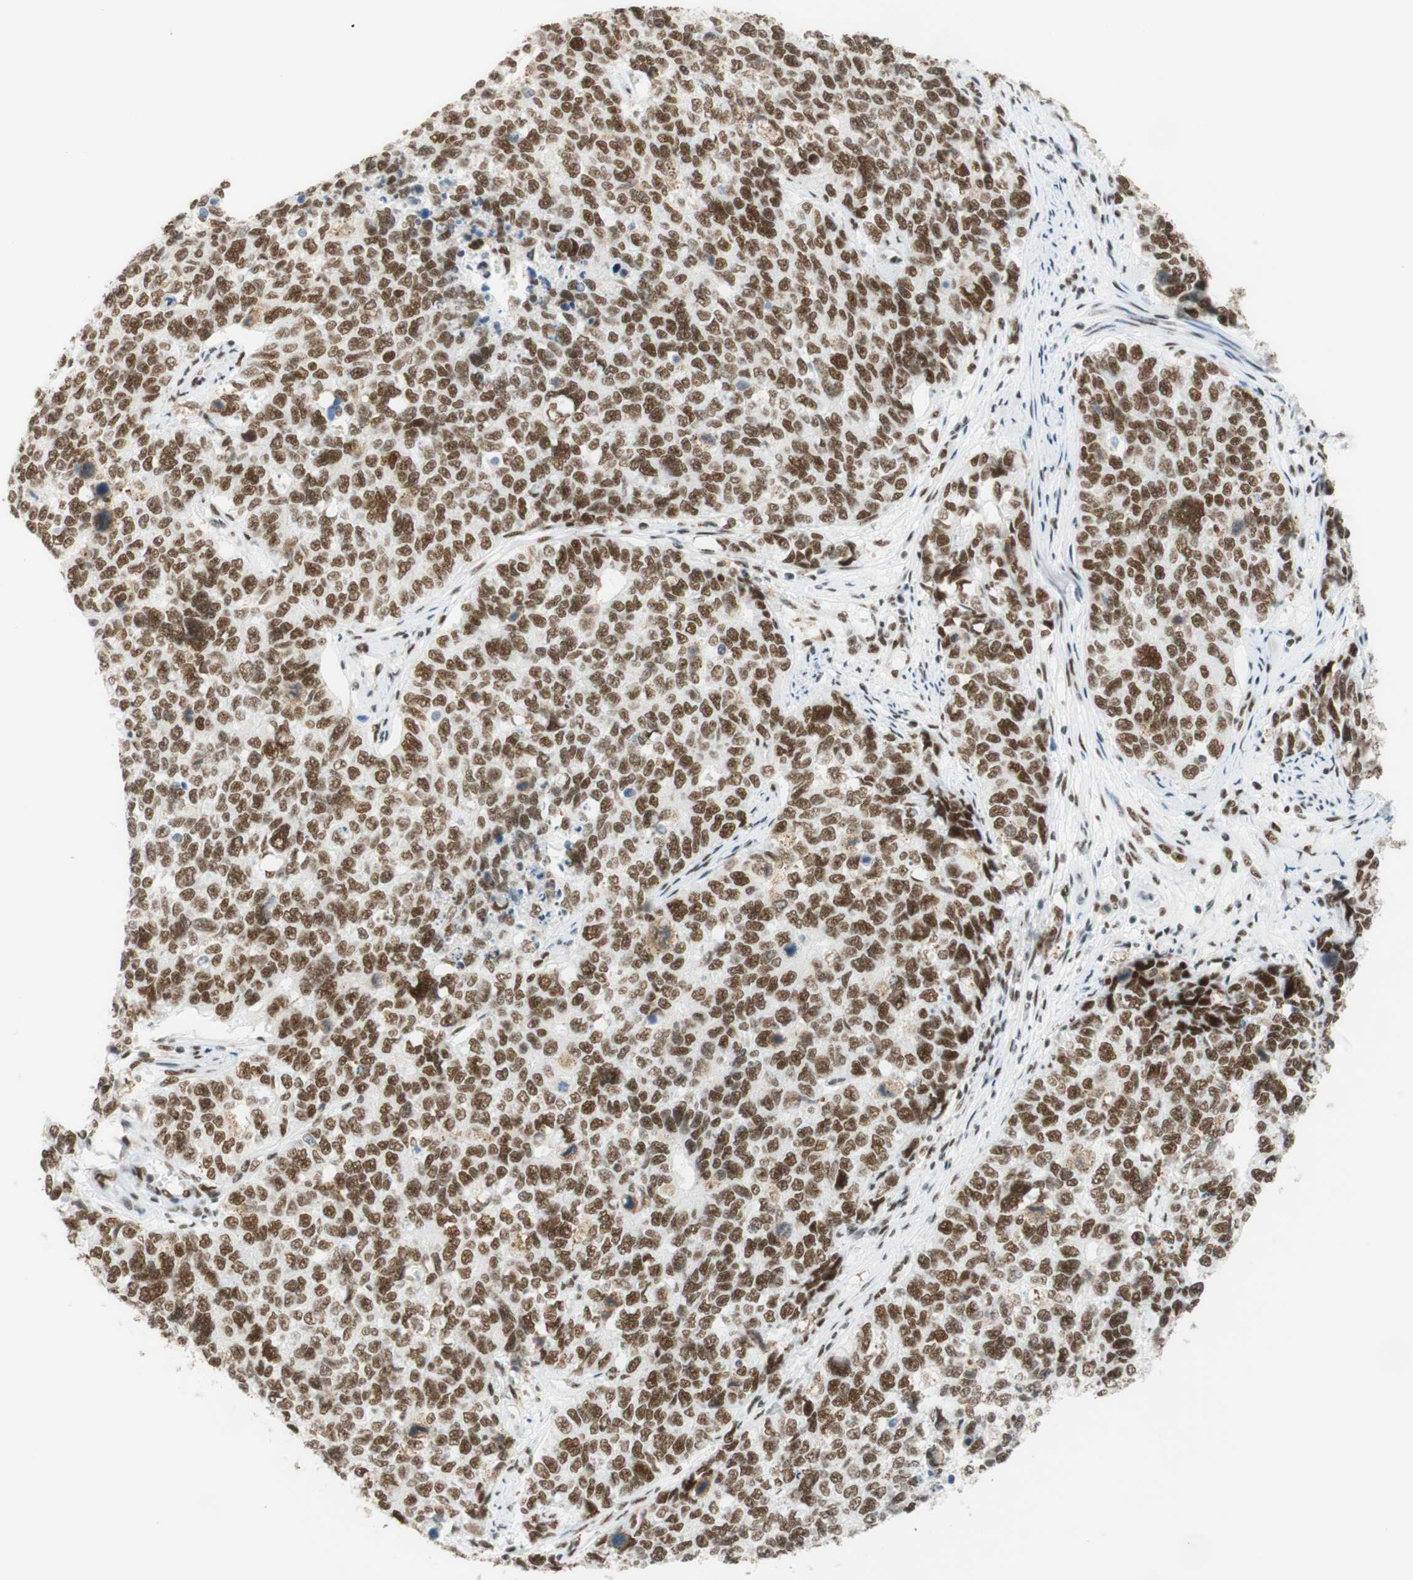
{"staining": {"intensity": "moderate", "quantity": ">75%", "location": "nuclear"}, "tissue": "cervical cancer", "cell_type": "Tumor cells", "image_type": "cancer", "snomed": [{"axis": "morphology", "description": "Squamous cell carcinoma, NOS"}, {"axis": "topography", "description": "Cervix"}], "caption": "IHC micrograph of cervical squamous cell carcinoma stained for a protein (brown), which shows medium levels of moderate nuclear positivity in approximately >75% of tumor cells.", "gene": "RNF20", "patient": {"sex": "female", "age": 63}}